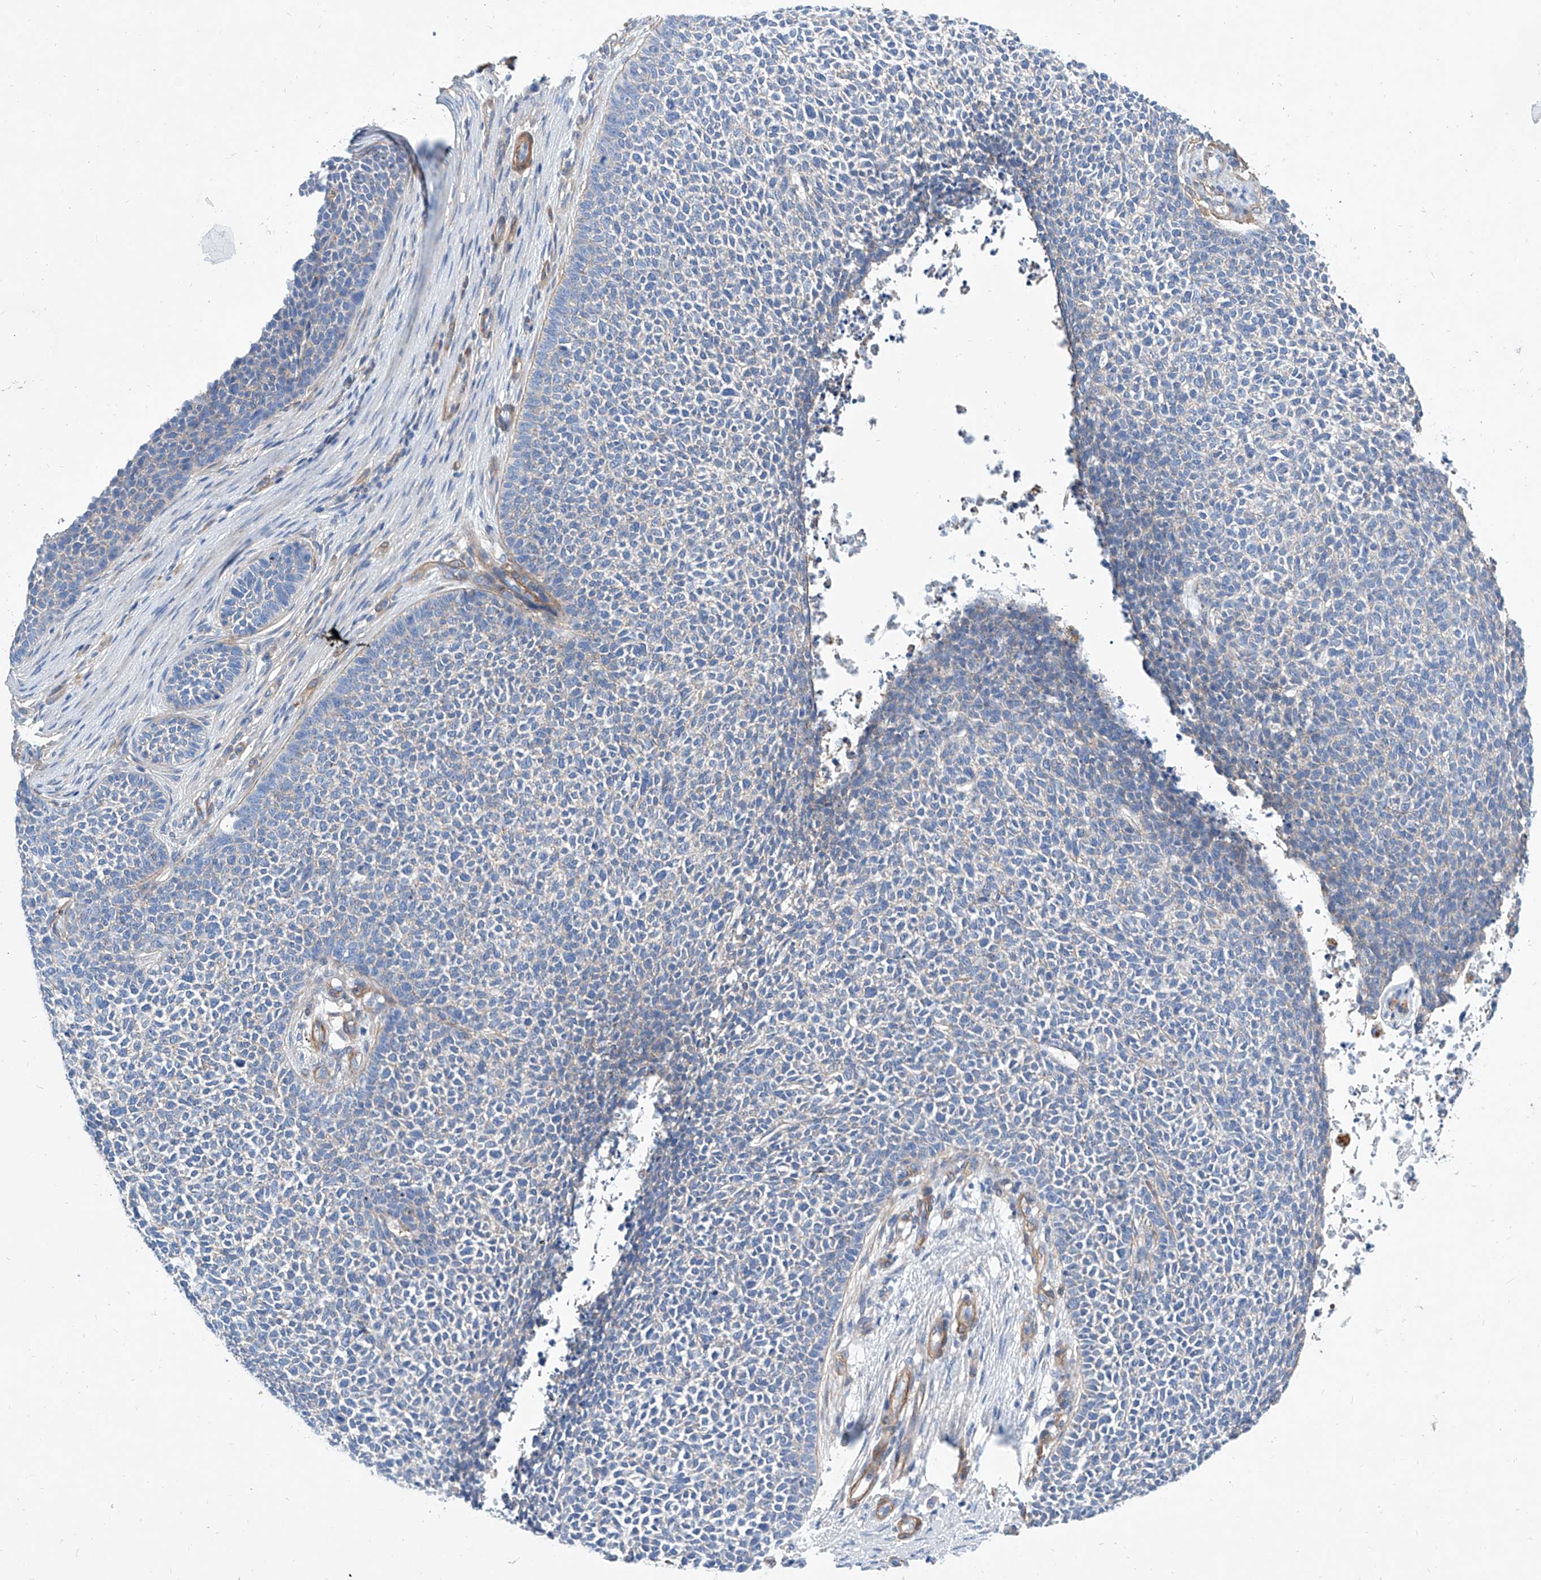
{"staining": {"intensity": "negative", "quantity": "none", "location": "none"}, "tissue": "skin cancer", "cell_type": "Tumor cells", "image_type": "cancer", "snomed": [{"axis": "morphology", "description": "Basal cell carcinoma"}, {"axis": "topography", "description": "Skin"}], "caption": "The photomicrograph exhibits no staining of tumor cells in skin cancer.", "gene": "TAS2R60", "patient": {"sex": "female", "age": 84}}